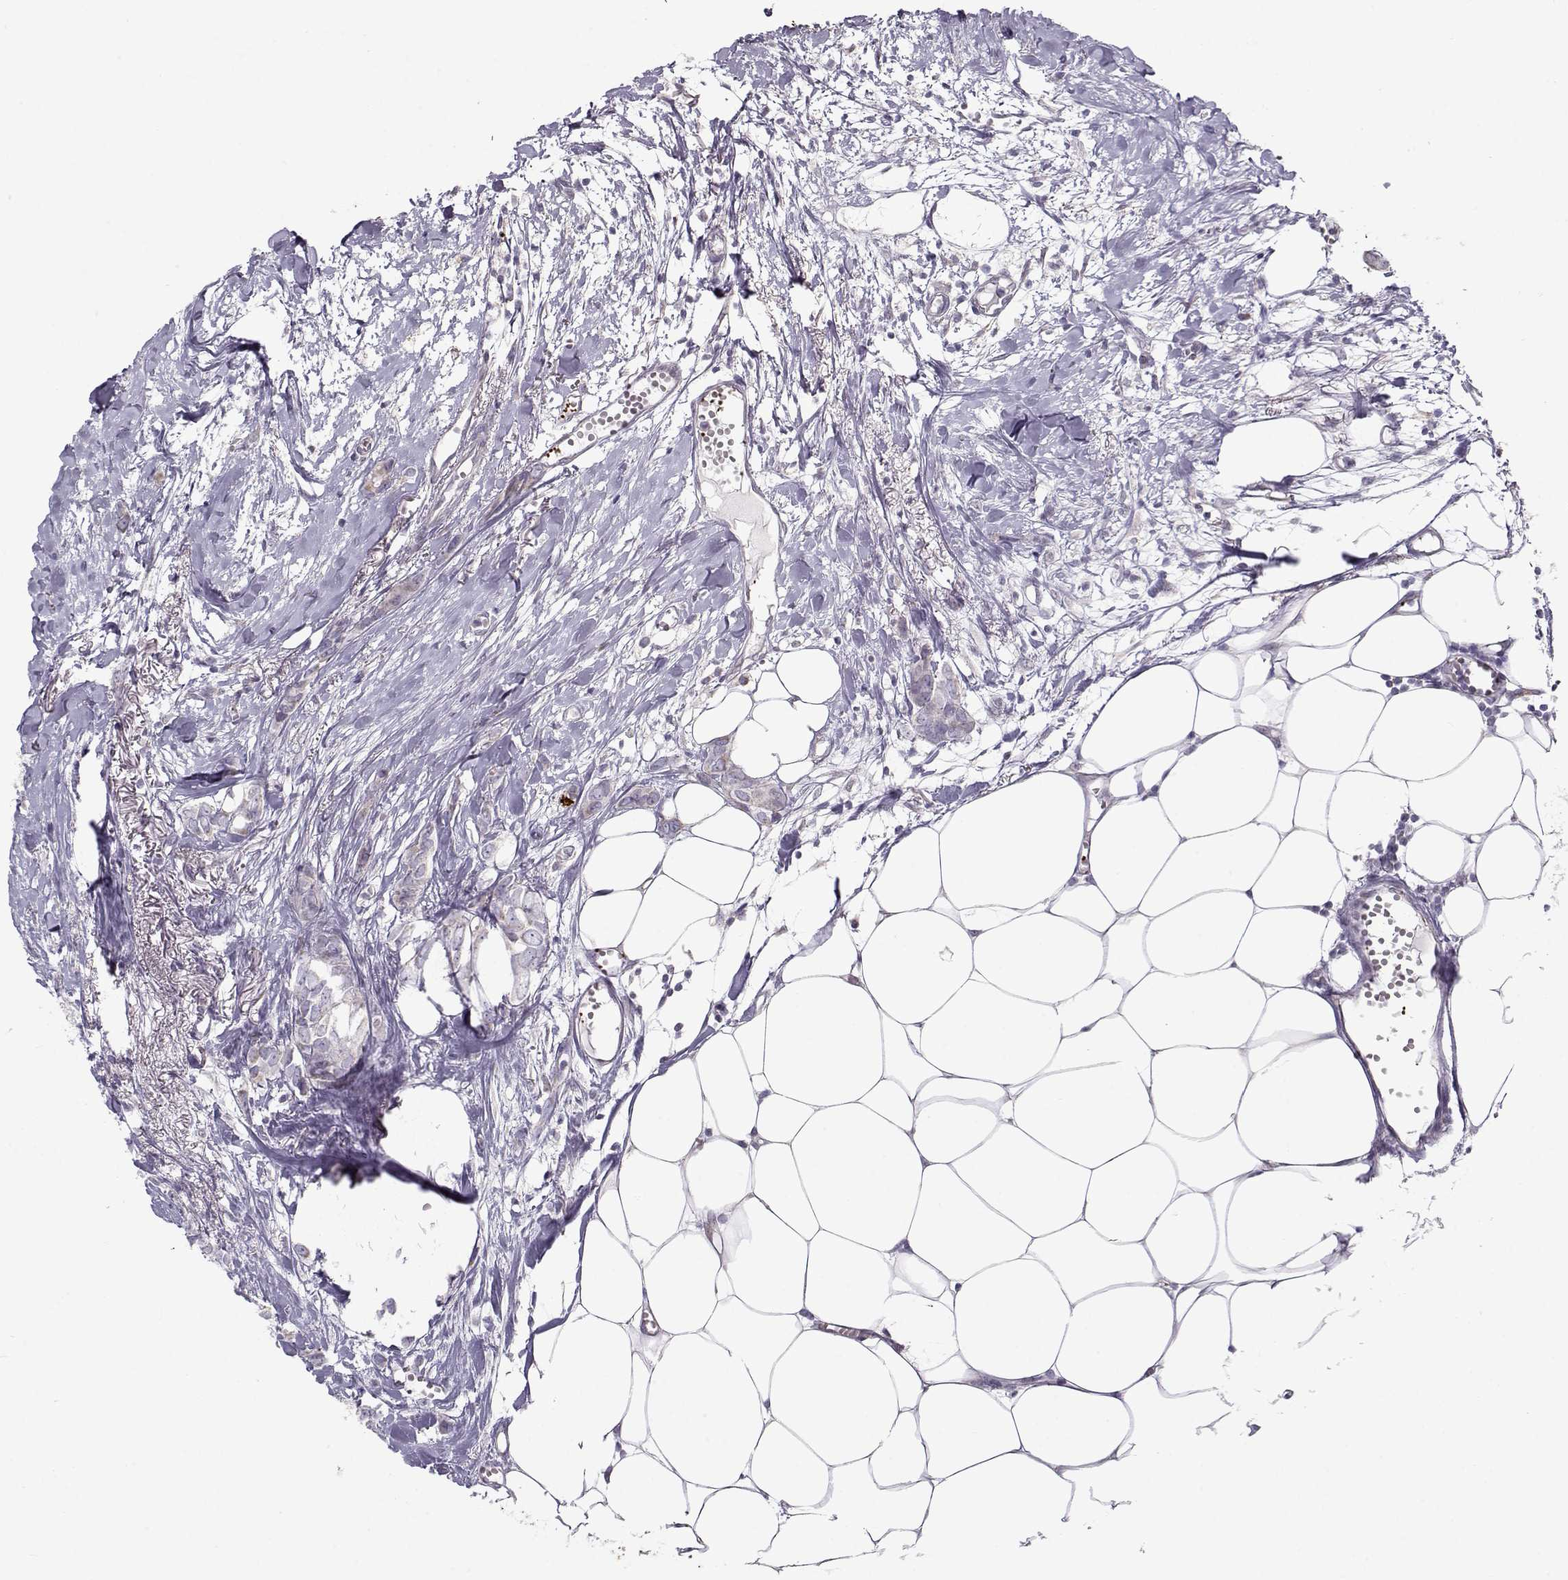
{"staining": {"intensity": "negative", "quantity": "none", "location": "none"}, "tissue": "breast cancer", "cell_type": "Tumor cells", "image_type": "cancer", "snomed": [{"axis": "morphology", "description": "Duct carcinoma"}, {"axis": "topography", "description": "Breast"}], "caption": "Human breast intraductal carcinoma stained for a protein using immunohistochemistry demonstrates no expression in tumor cells.", "gene": "KLF17", "patient": {"sex": "female", "age": 85}}